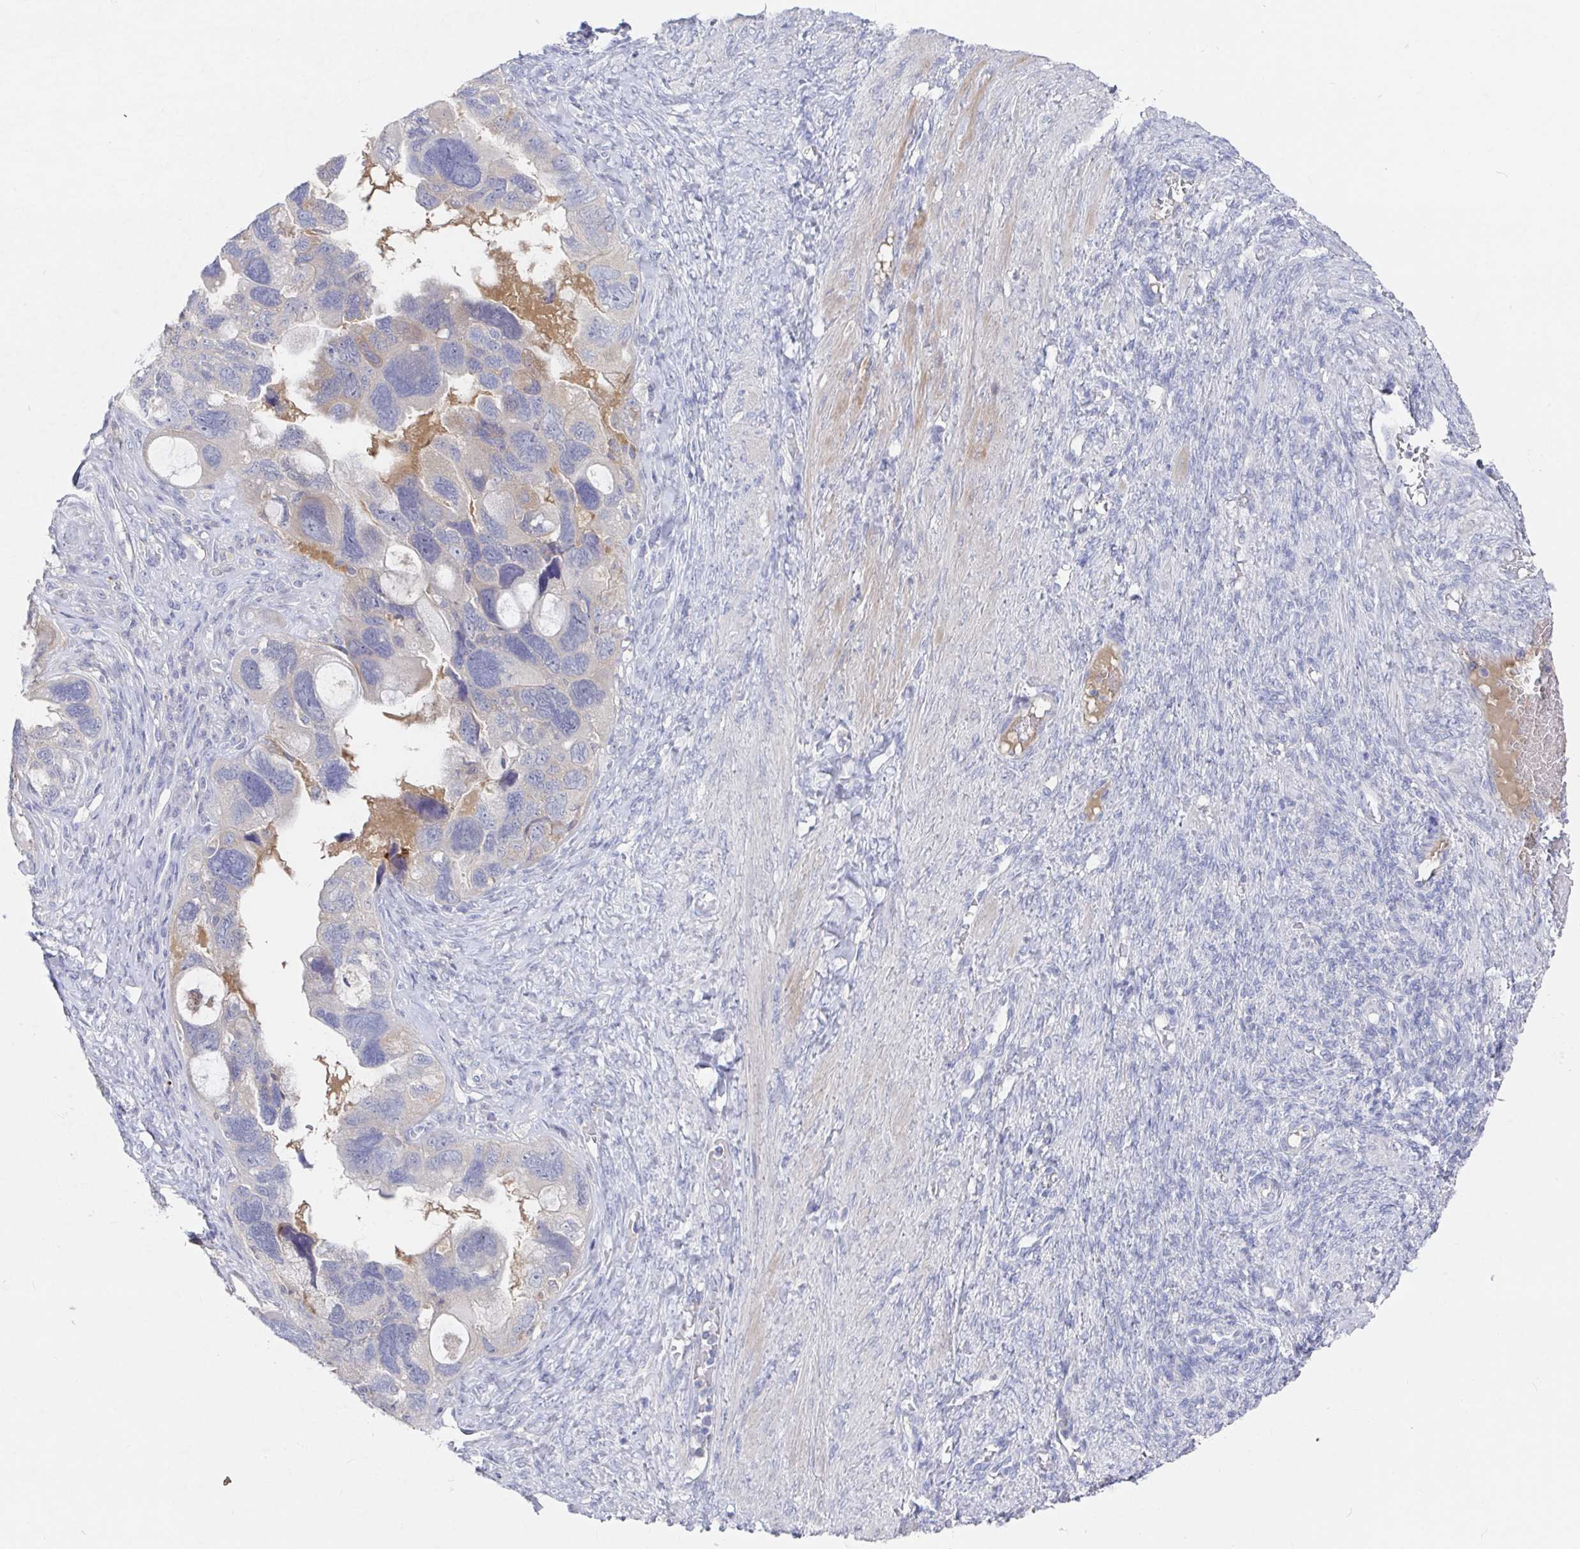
{"staining": {"intensity": "negative", "quantity": "none", "location": "none"}, "tissue": "ovarian cancer", "cell_type": "Tumor cells", "image_type": "cancer", "snomed": [{"axis": "morphology", "description": "Cystadenocarcinoma, serous, NOS"}, {"axis": "topography", "description": "Ovary"}], "caption": "Tumor cells are negative for brown protein staining in ovarian serous cystadenocarcinoma.", "gene": "GPR148", "patient": {"sex": "female", "age": 60}}